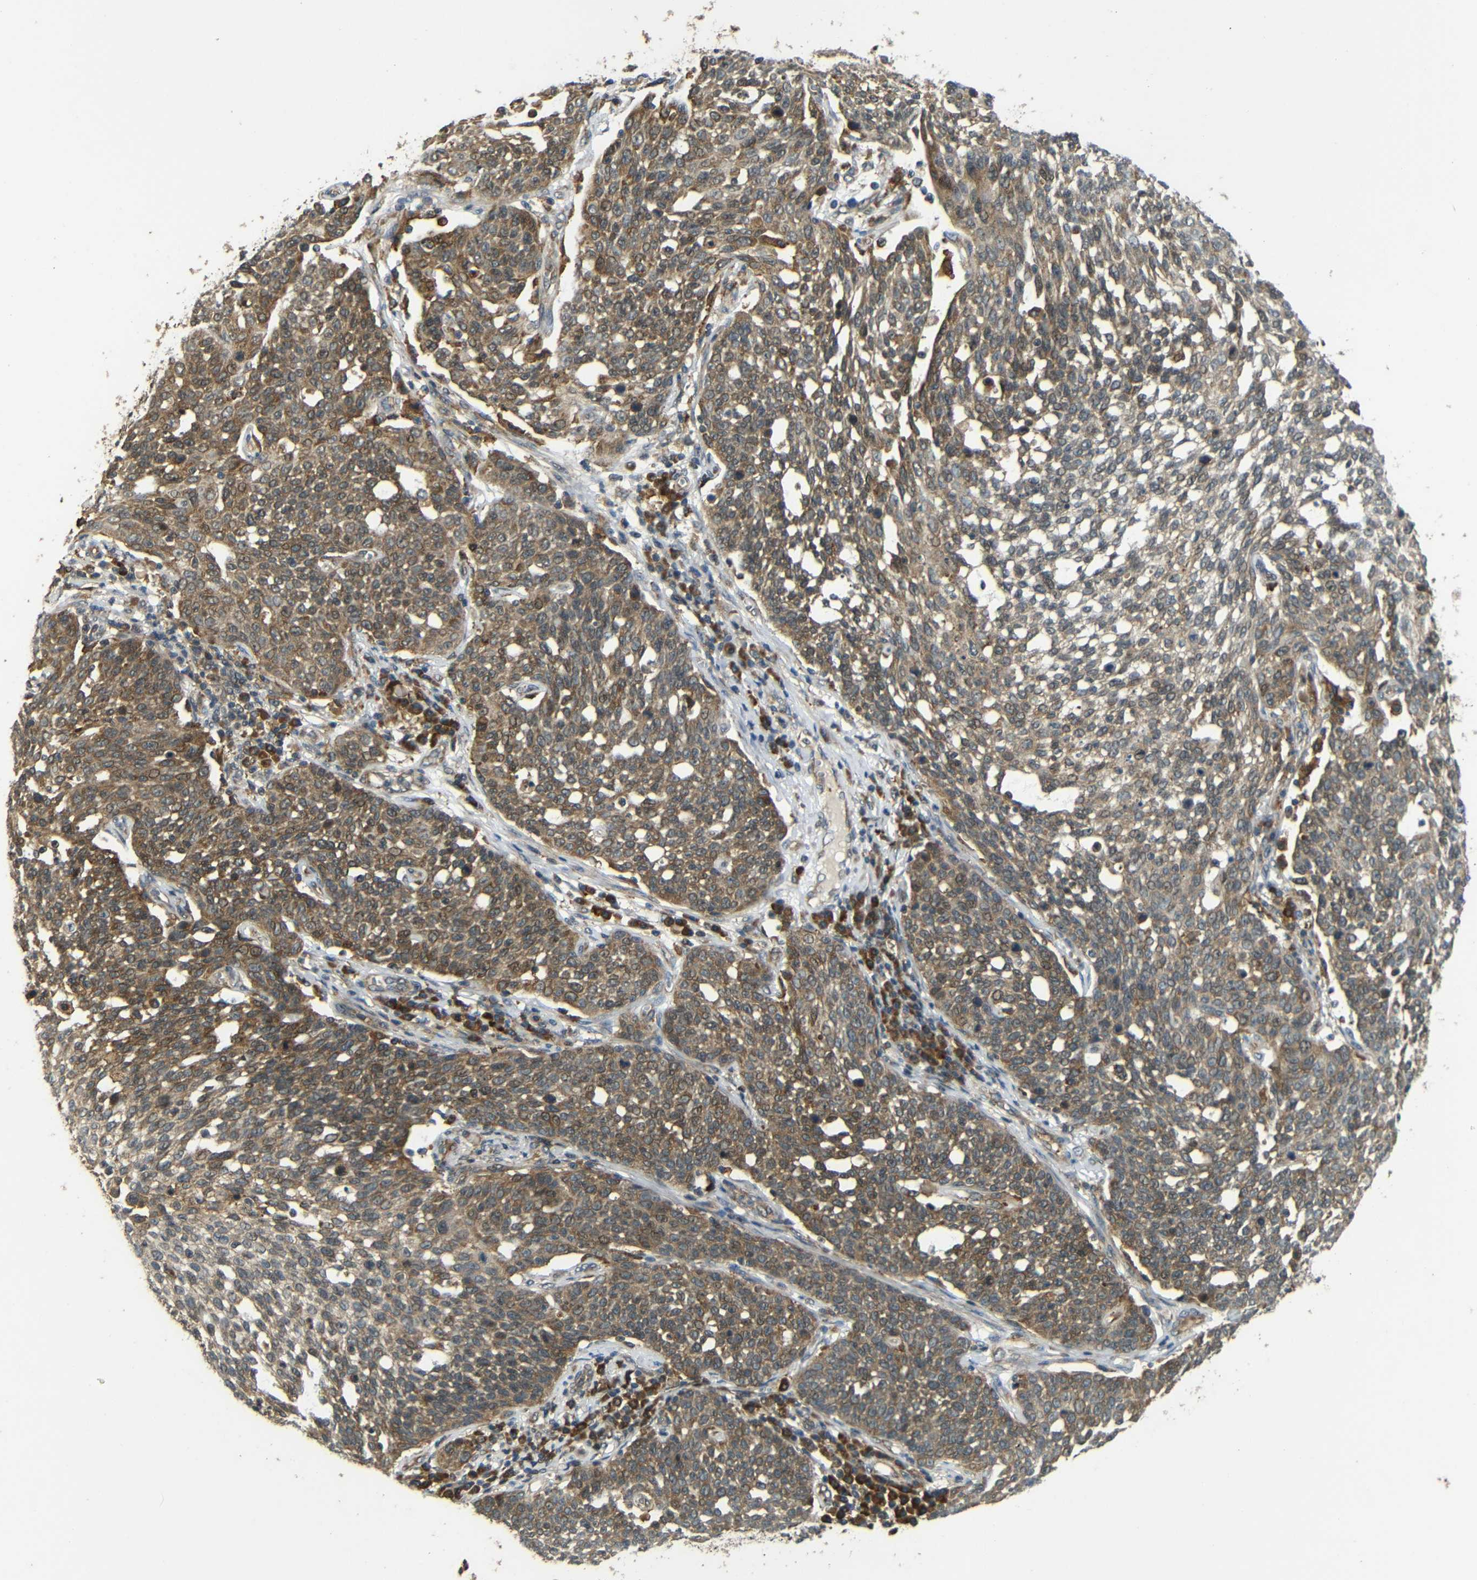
{"staining": {"intensity": "moderate", "quantity": ">75%", "location": "cytoplasmic/membranous"}, "tissue": "cervical cancer", "cell_type": "Tumor cells", "image_type": "cancer", "snomed": [{"axis": "morphology", "description": "Squamous cell carcinoma, NOS"}, {"axis": "topography", "description": "Cervix"}], "caption": "Cervical cancer (squamous cell carcinoma) stained with a protein marker shows moderate staining in tumor cells.", "gene": "EPHB2", "patient": {"sex": "female", "age": 34}}